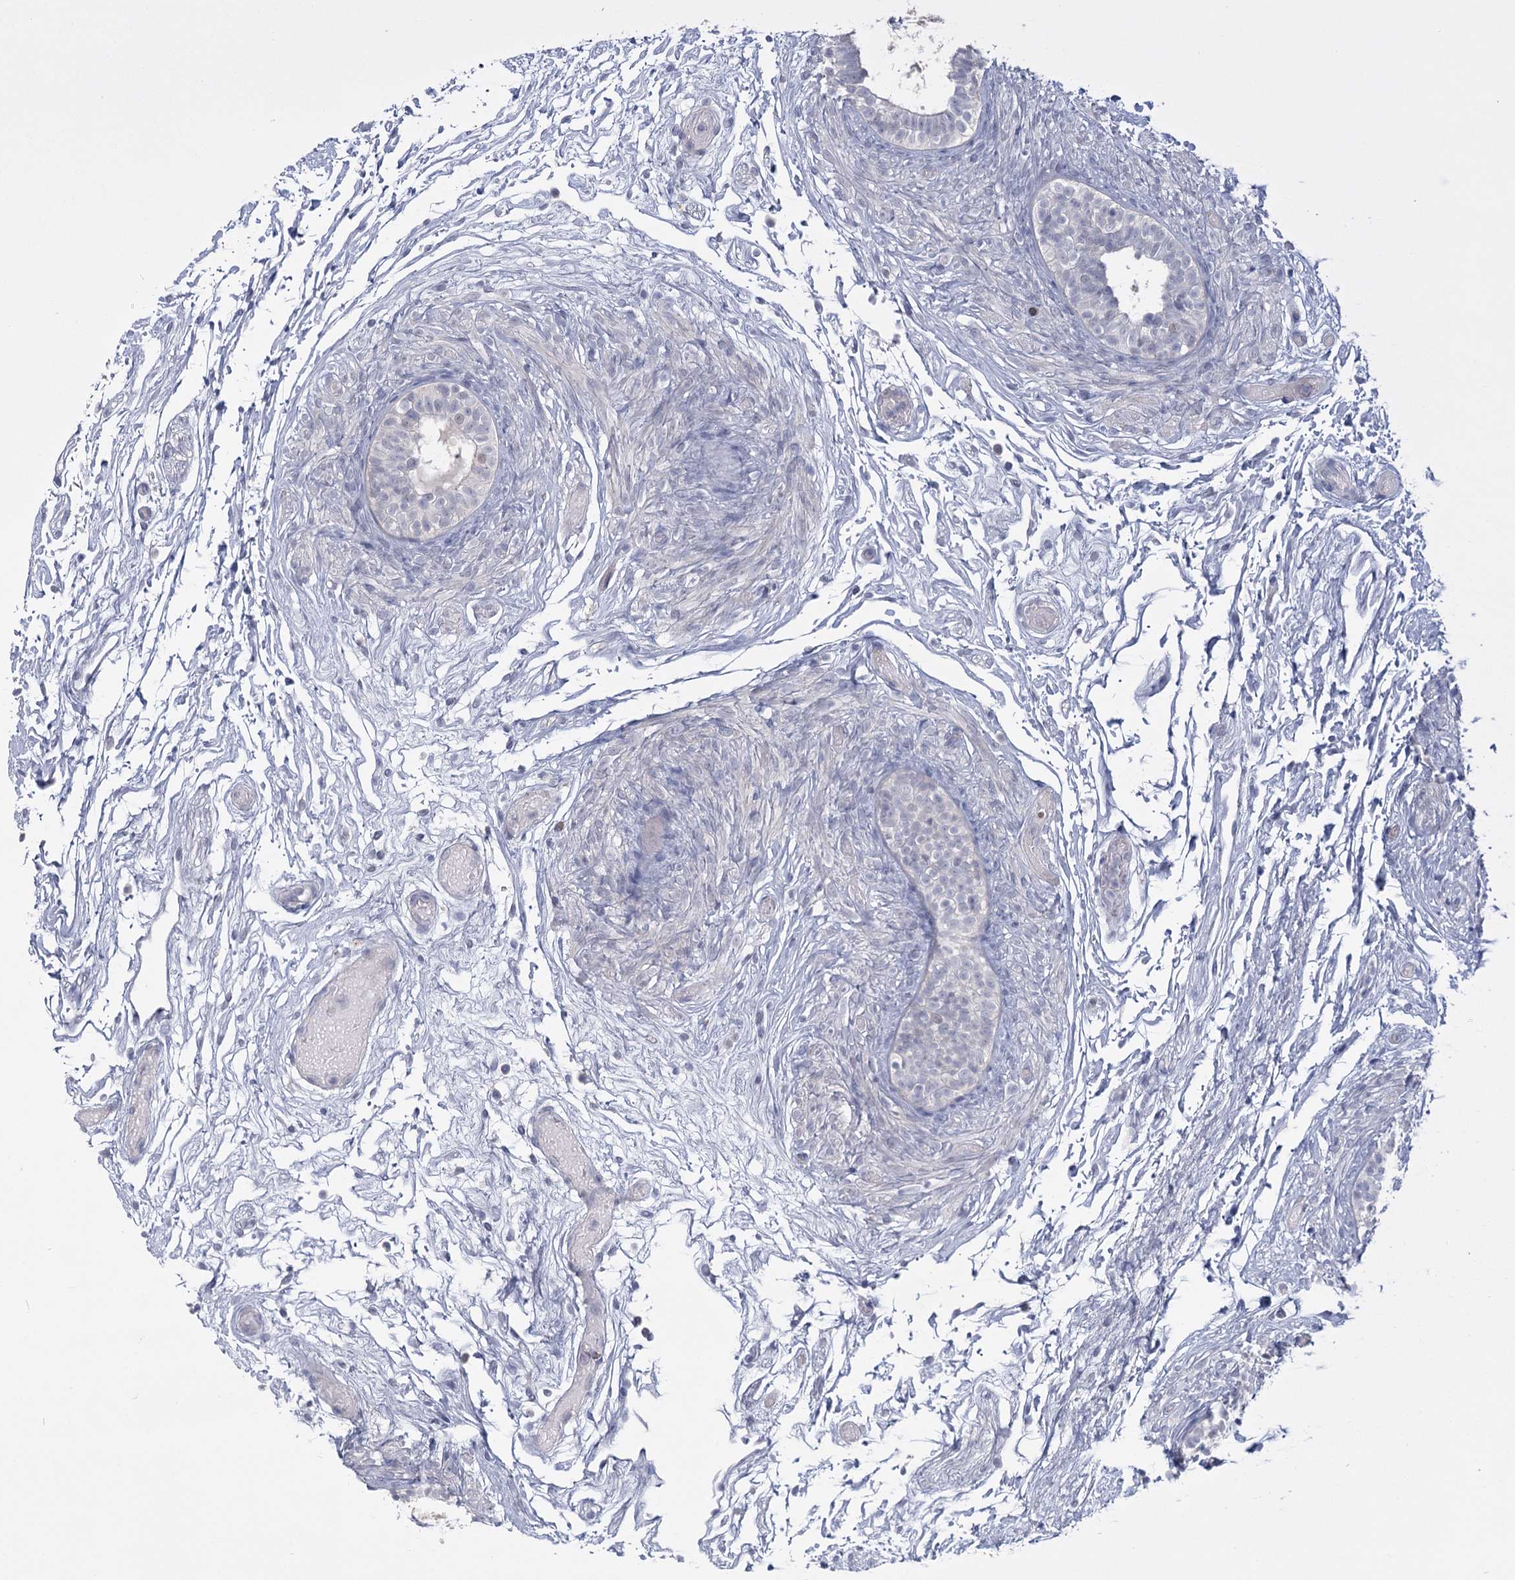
{"staining": {"intensity": "negative", "quantity": "none", "location": "none"}, "tissue": "epididymis", "cell_type": "Glandular cells", "image_type": "normal", "snomed": [{"axis": "morphology", "description": "Normal tissue, NOS"}, {"axis": "topography", "description": "Epididymis"}], "caption": "This is an IHC histopathology image of normal human epididymis. There is no expression in glandular cells.", "gene": "USP11", "patient": {"sex": "male", "age": 5}}